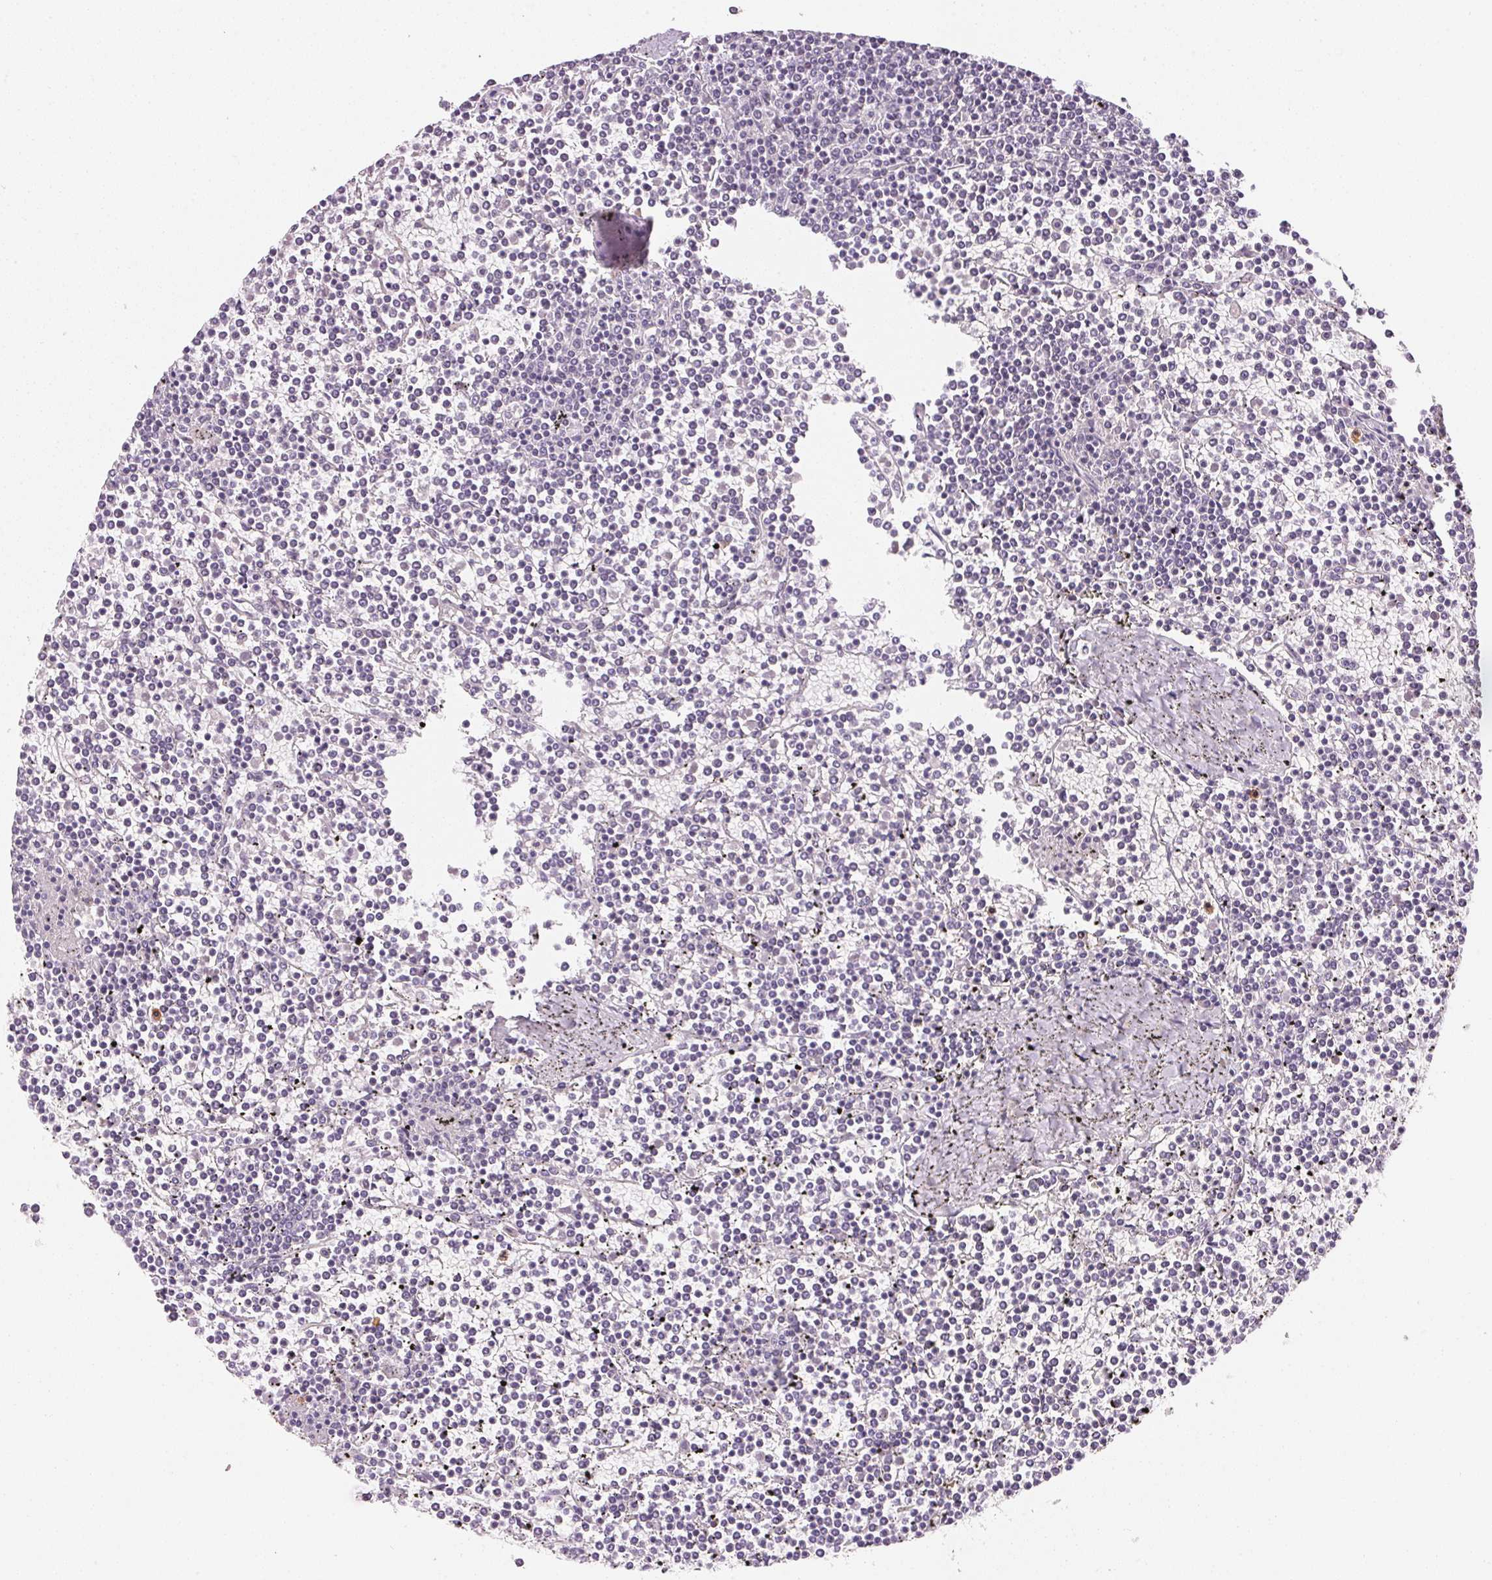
{"staining": {"intensity": "negative", "quantity": "none", "location": "none"}, "tissue": "lymphoma", "cell_type": "Tumor cells", "image_type": "cancer", "snomed": [{"axis": "morphology", "description": "Malignant lymphoma, non-Hodgkin's type, Low grade"}, {"axis": "topography", "description": "Spleen"}], "caption": "Tumor cells are negative for brown protein staining in lymphoma.", "gene": "FNDC4", "patient": {"sex": "female", "age": 19}}